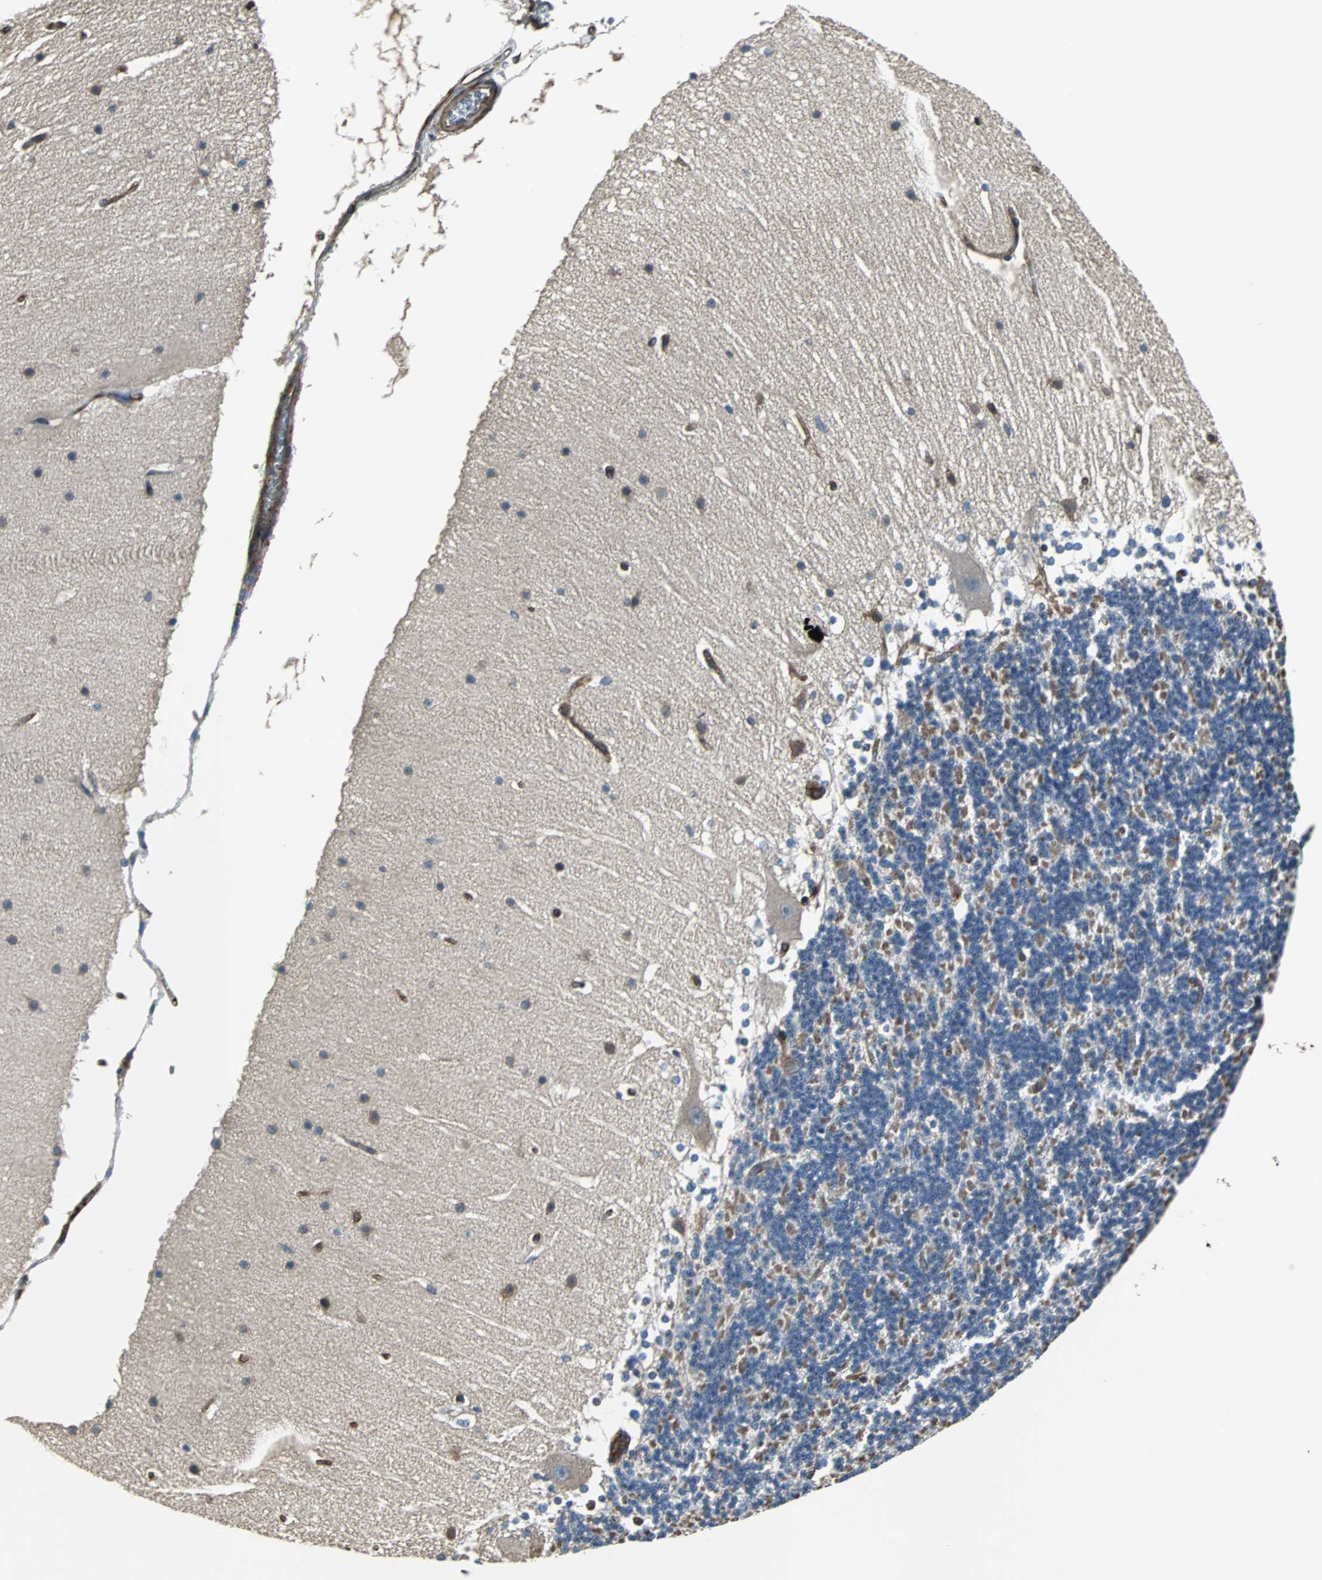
{"staining": {"intensity": "moderate", "quantity": "25%-75%", "location": "cytoplasmic/membranous"}, "tissue": "cerebellum", "cell_type": "Cells in granular layer", "image_type": "normal", "snomed": [{"axis": "morphology", "description": "Normal tissue, NOS"}, {"axis": "topography", "description": "Cerebellum"}], "caption": "Immunohistochemistry photomicrograph of normal human cerebellum stained for a protein (brown), which exhibits medium levels of moderate cytoplasmic/membranous staining in about 25%-75% of cells in granular layer.", "gene": "ACTN1", "patient": {"sex": "female", "age": 19}}